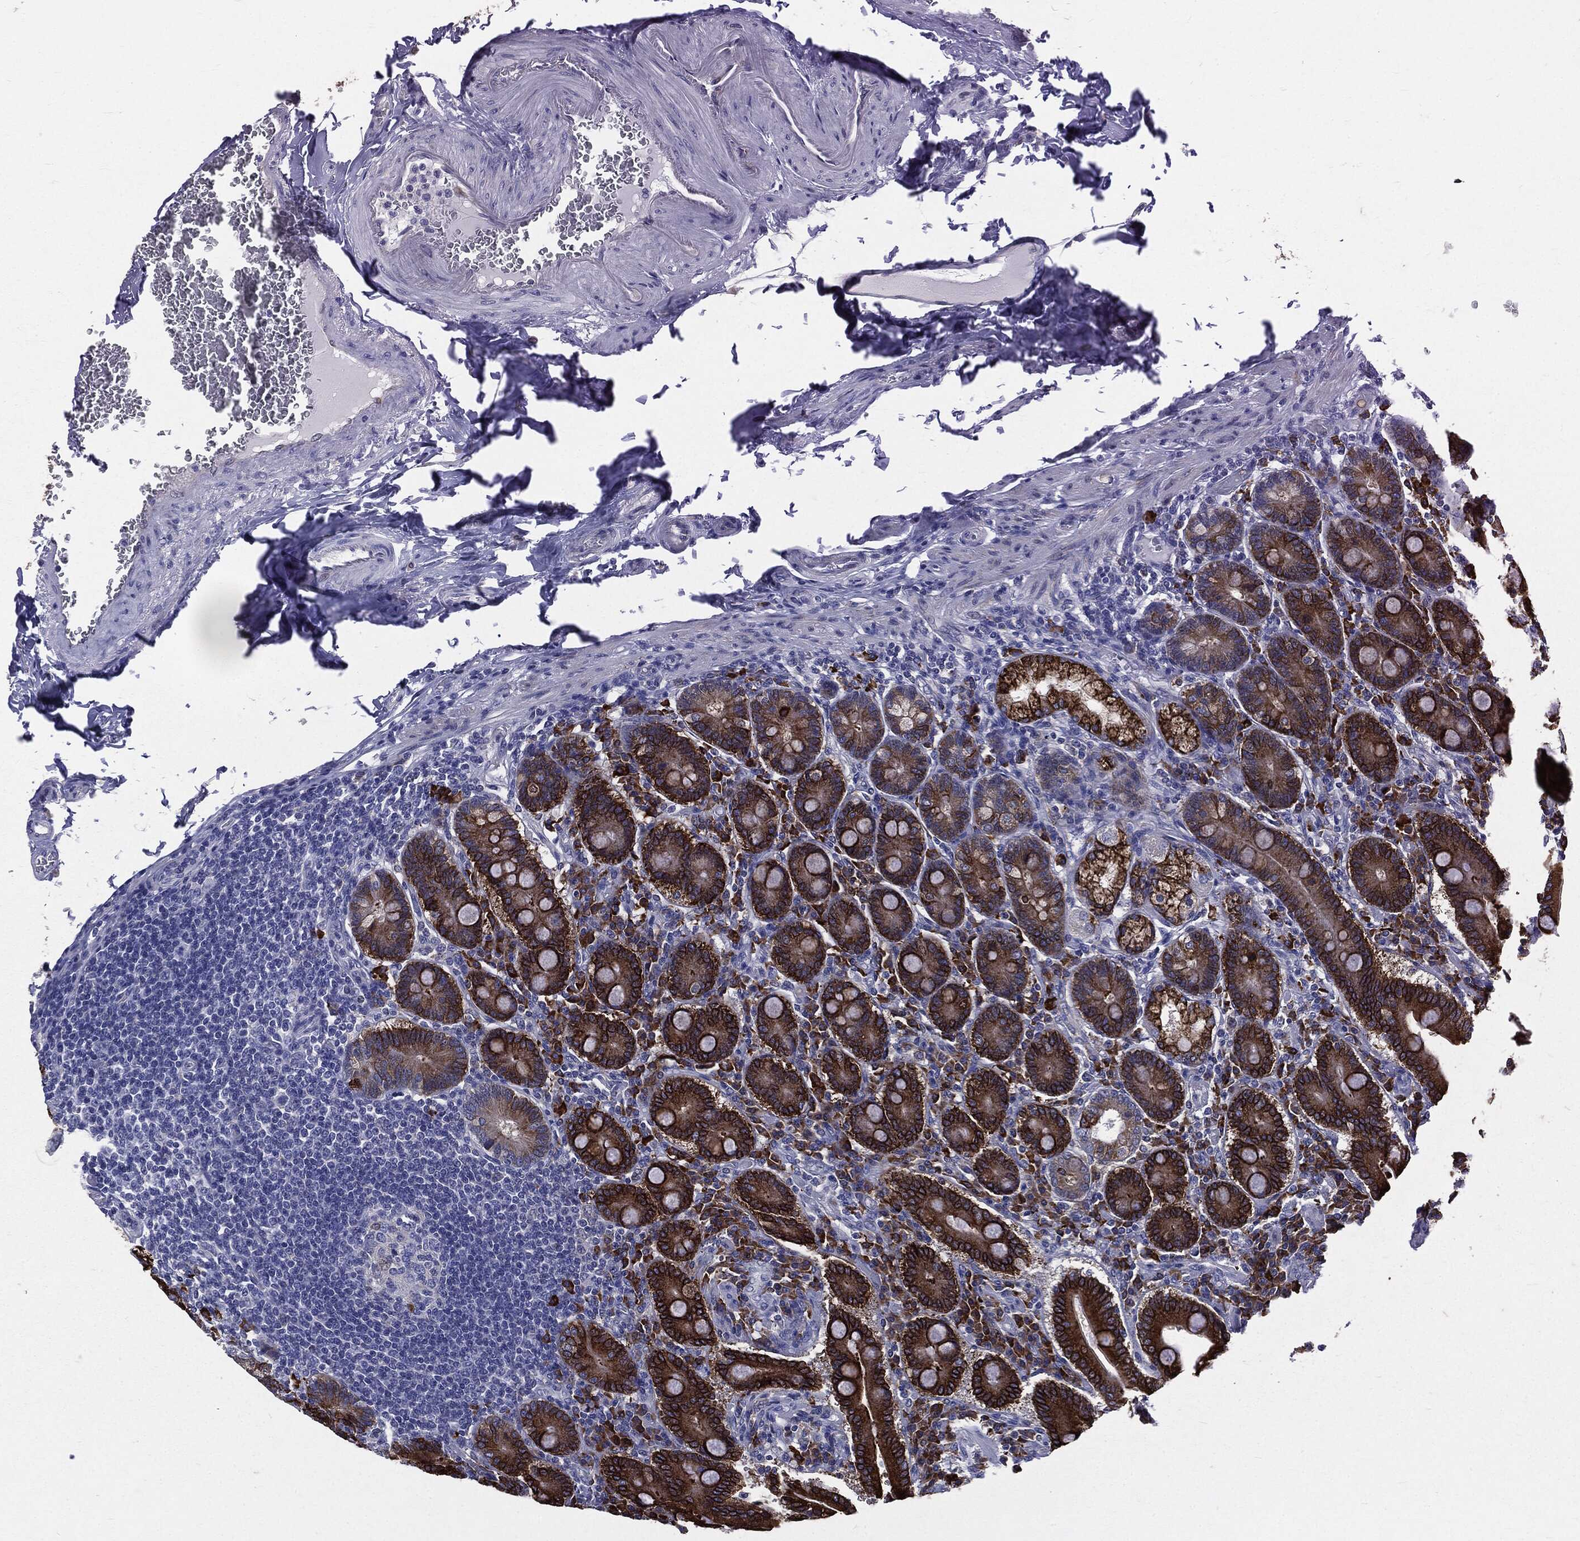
{"staining": {"intensity": "strong", "quantity": ">75%", "location": "cytoplasmic/membranous,nuclear"}, "tissue": "duodenum", "cell_type": "Glandular cells", "image_type": "normal", "snomed": [{"axis": "morphology", "description": "Normal tissue, NOS"}, {"axis": "topography", "description": "Duodenum"}], "caption": "Immunohistochemistry (IHC) of benign duodenum shows high levels of strong cytoplasmic/membranous,nuclear staining in about >75% of glandular cells.", "gene": "PTGS2", "patient": {"sex": "female", "age": 62}}